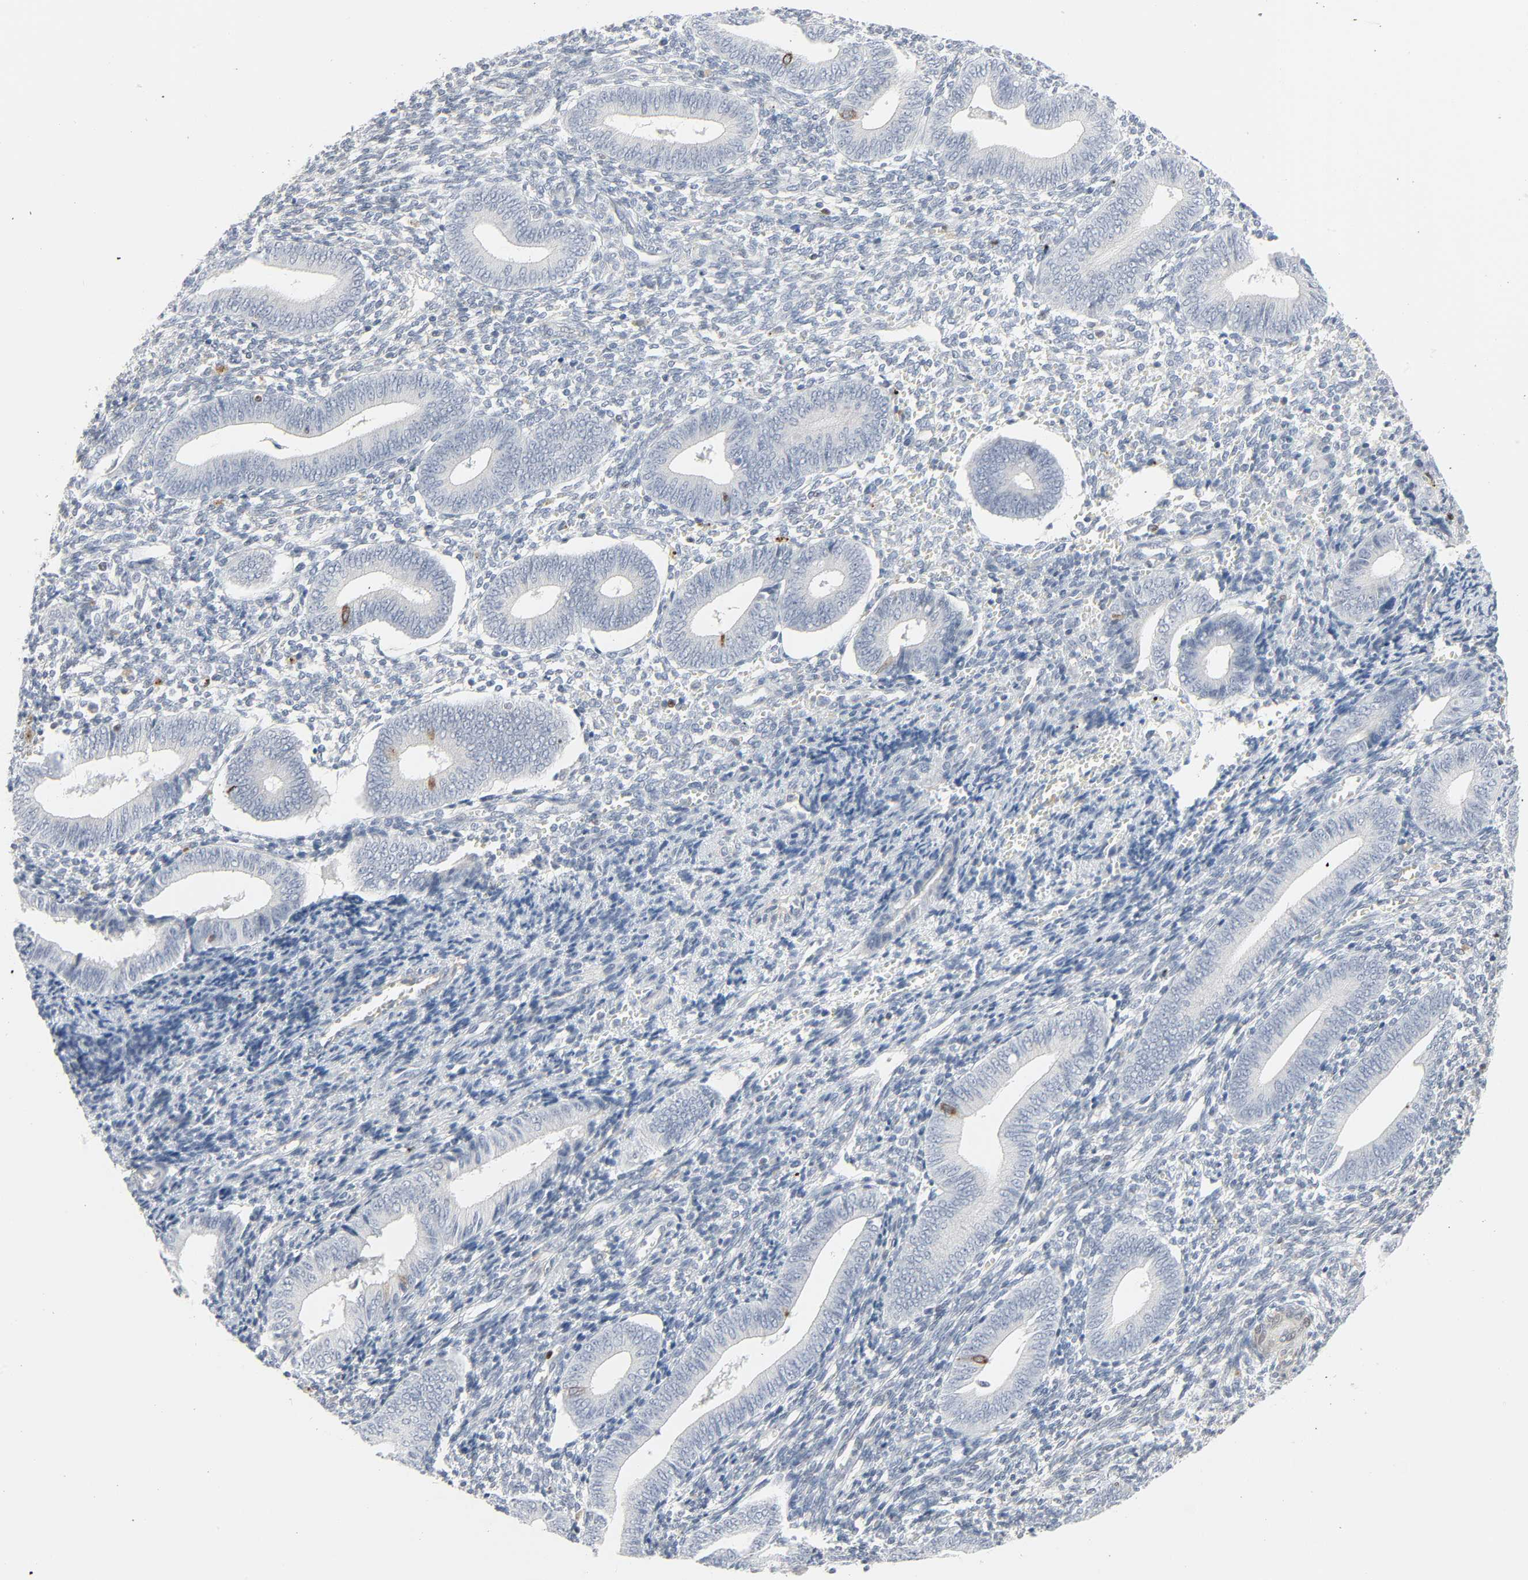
{"staining": {"intensity": "moderate", "quantity": "25%-75%", "location": "nuclear"}, "tissue": "endometrium", "cell_type": "Cells in endometrial stroma", "image_type": "normal", "snomed": [{"axis": "morphology", "description": "Normal tissue, NOS"}, {"axis": "topography", "description": "Uterus"}, {"axis": "topography", "description": "Endometrium"}], "caption": "This micrograph exhibits benign endometrium stained with immunohistochemistry (IHC) to label a protein in brown. The nuclear of cells in endometrial stroma show moderate positivity for the protein. Nuclei are counter-stained blue.", "gene": "ZBTB16", "patient": {"sex": "female", "age": 33}}